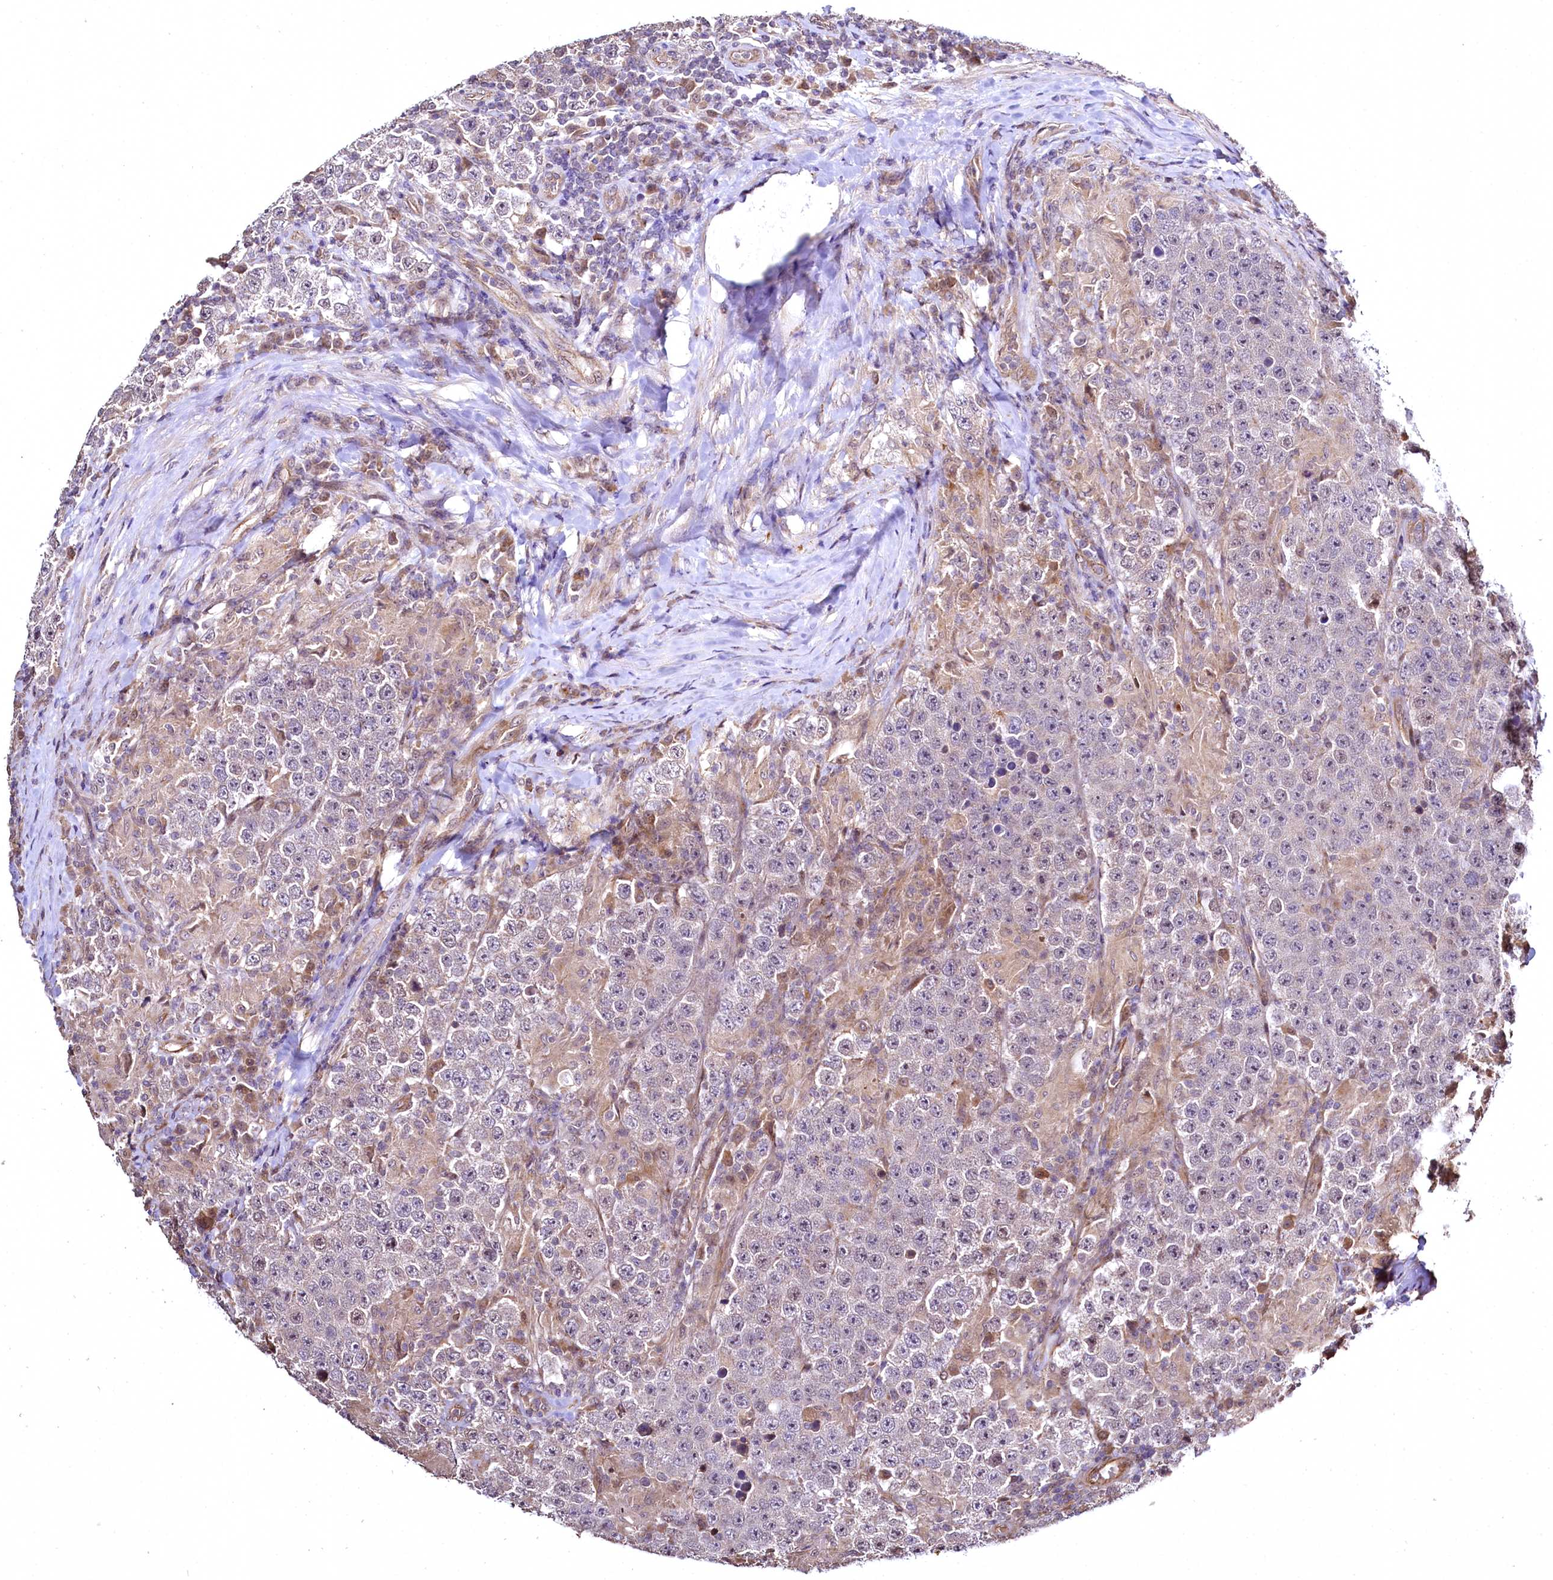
{"staining": {"intensity": "negative", "quantity": "none", "location": "none"}, "tissue": "testis cancer", "cell_type": "Tumor cells", "image_type": "cancer", "snomed": [{"axis": "morphology", "description": "Normal tissue, NOS"}, {"axis": "morphology", "description": "Urothelial carcinoma, High grade"}, {"axis": "morphology", "description": "Seminoma, NOS"}, {"axis": "morphology", "description": "Carcinoma, Embryonal, NOS"}, {"axis": "topography", "description": "Urinary bladder"}, {"axis": "topography", "description": "Testis"}], "caption": "Immunohistochemistry histopathology image of neoplastic tissue: testis cancer (high-grade urothelial carcinoma) stained with DAB demonstrates no significant protein positivity in tumor cells. (Immunohistochemistry, brightfield microscopy, high magnification).", "gene": "TBCEL", "patient": {"sex": "male", "age": 41}}